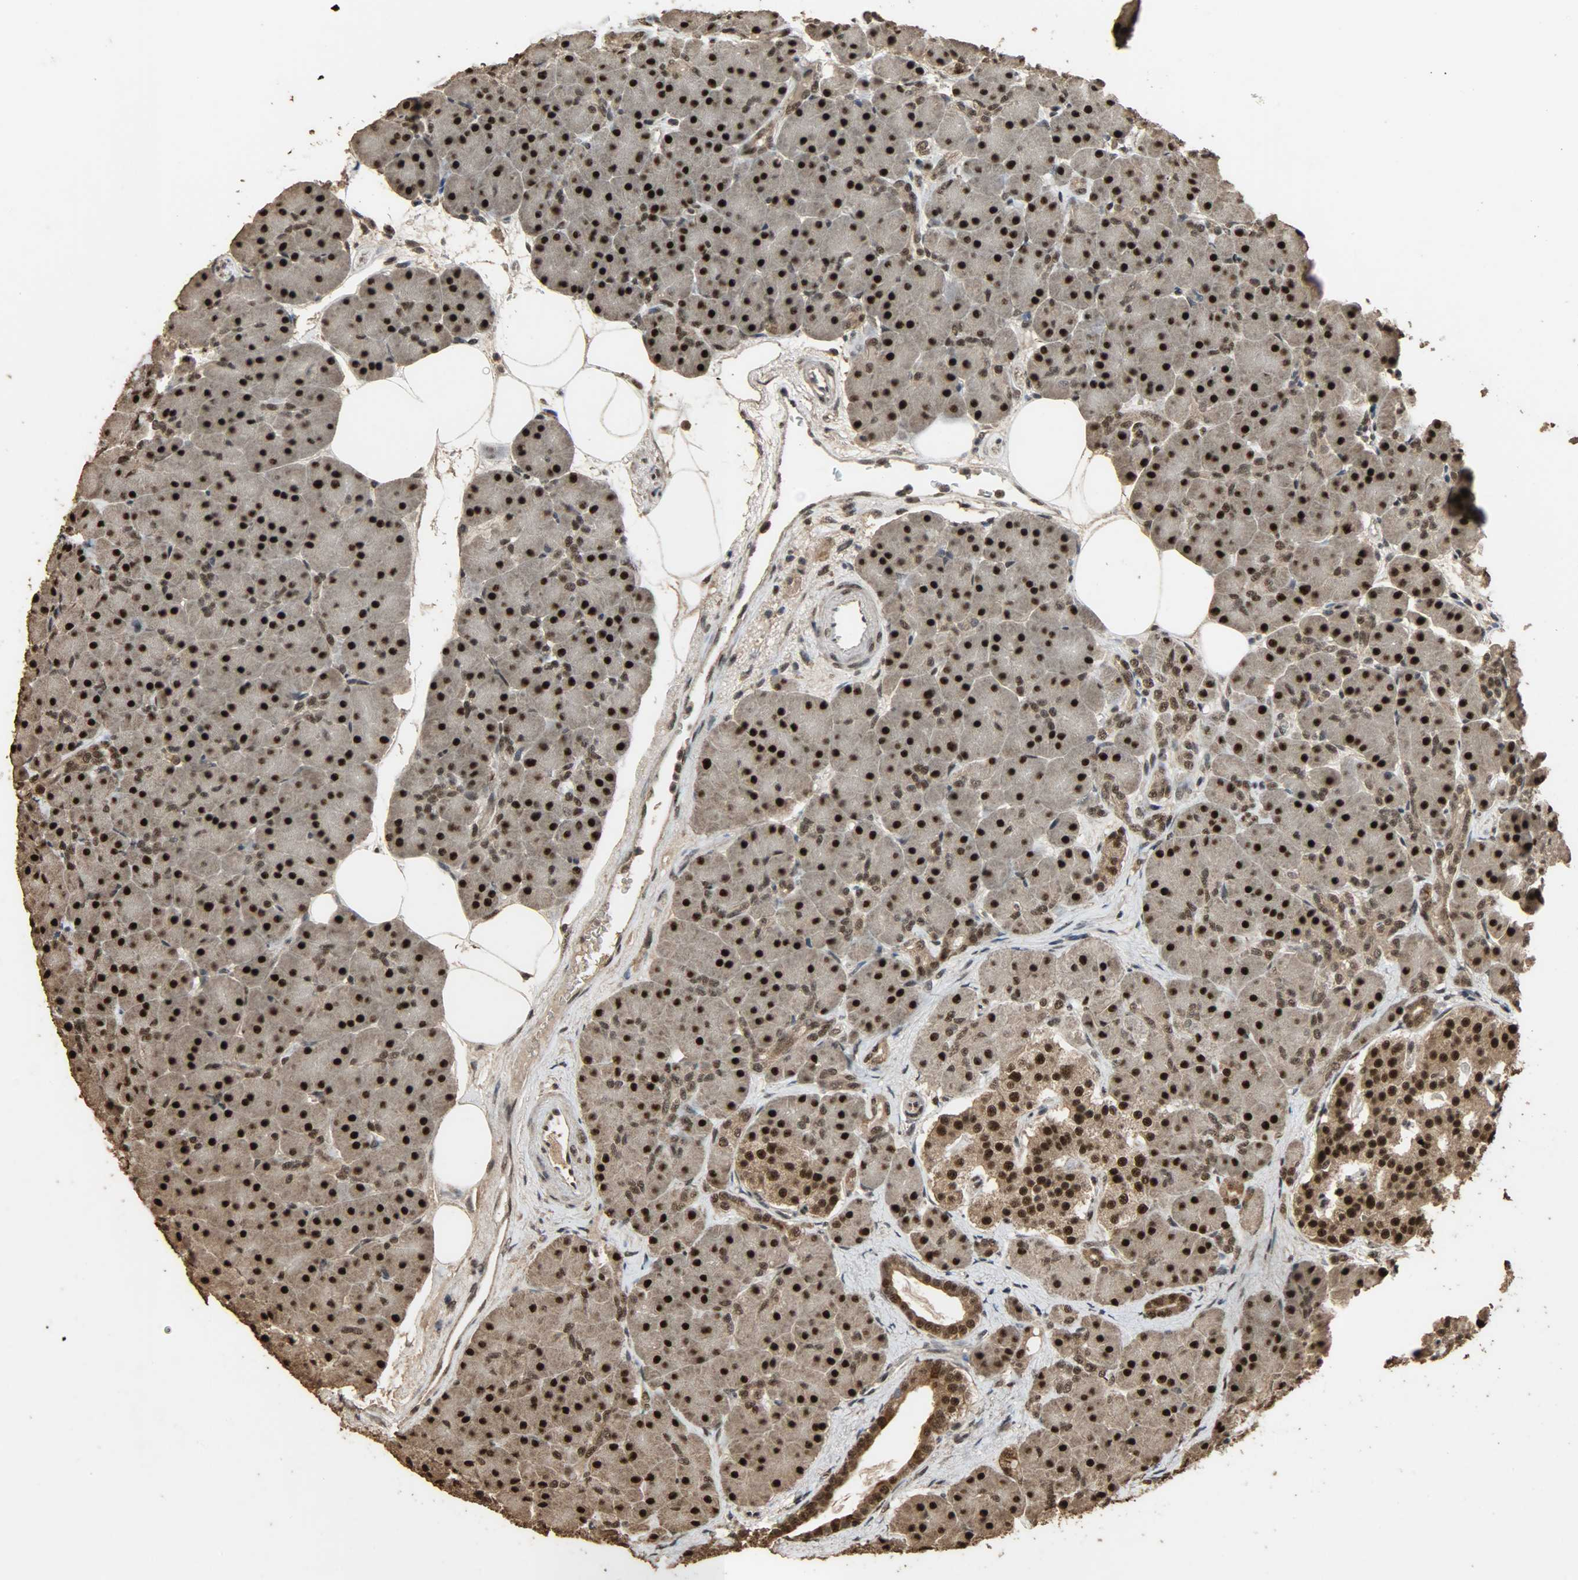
{"staining": {"intensity": "strong", "quantity": ">75%", "location": "nuclear"}, "tissue": "pancreas", "cell_type": "Exocrine glandular cells", "image_type": "normal", "snomed": [{"axis": "morphology", "description": "Normal tissue, NOS"}, {"axis": "topography", "description": "Pancreas"}], "caption": "High-magnification brightfield microscopy of unremarkable pancreas stained with DAB (3,3'-diaminobenzidine) (brown) and counterstained with hematoxylin (blue). exocrine glandular cells exhibit strong nuclear expression is identified in approximately>75% of cells. Using DAB (3,3'-diaminobenzidine) (brown) and hematoxylin (blue) stains, captured at high magnification using brightfield microscopy.", "gene": "CCNT2", "patient": {"sex": "male", "age": 66}}